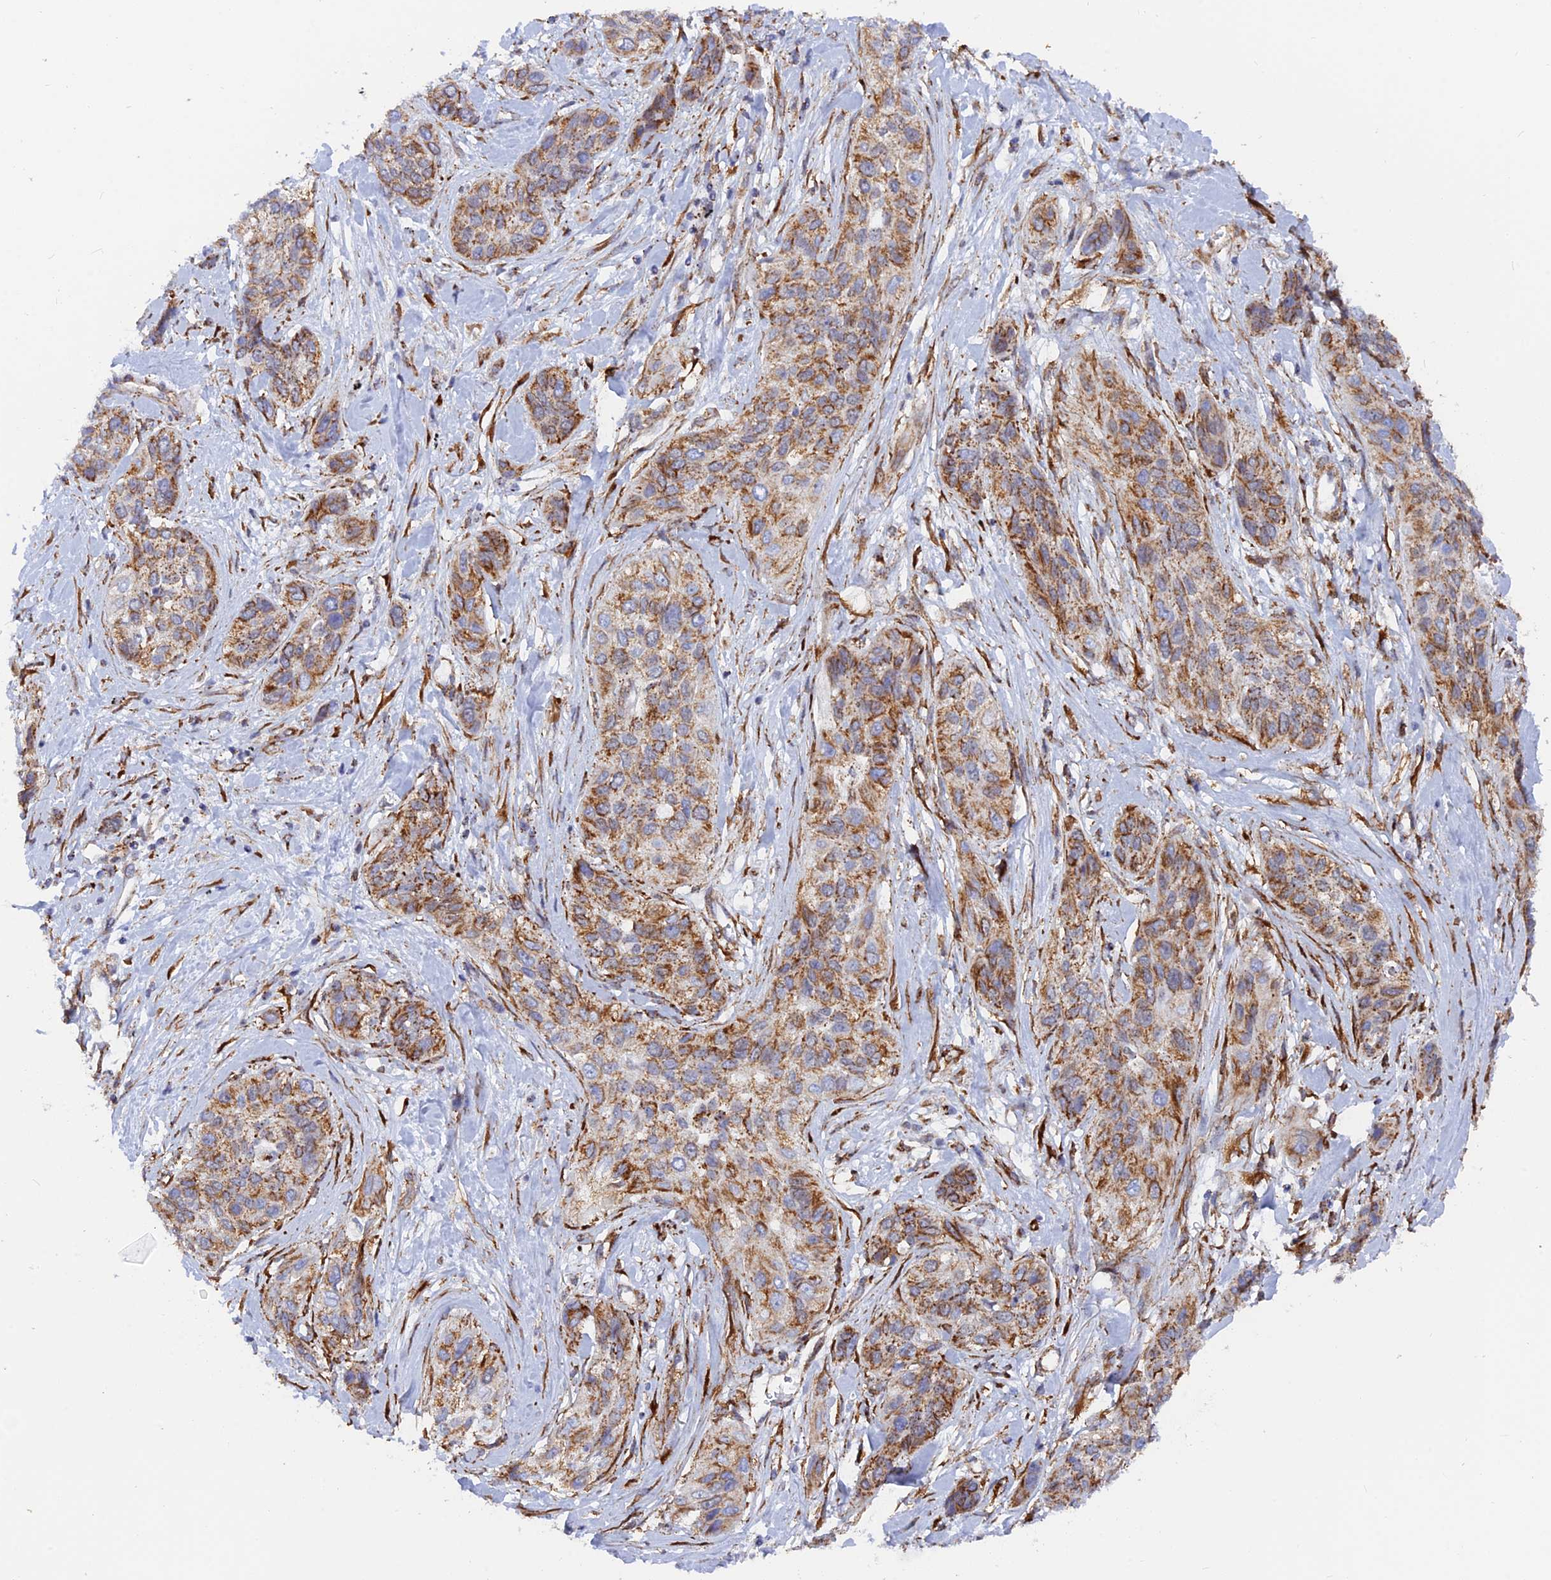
{"staining": {"intensity": "moderate", "quantity": ">75%", "location": "cytoplasmic/membranous"}, "tissue": "lung cancer", "cell_type": "Tumor cells", "image_type": "cancer", "snomed": [{"axis": "morphology", "description": "Squamous cell carcinoma, NOS"}, {"axis": "topography", "description": "Lung"}], "caption": "Moderate cytoplasmic/membranous expression is present in about >75% of tumor cells in lung cancer (squamous cell carcinoma).", "gene": "VSTM2L", "patient": {"sex": "female", "age": 70}}